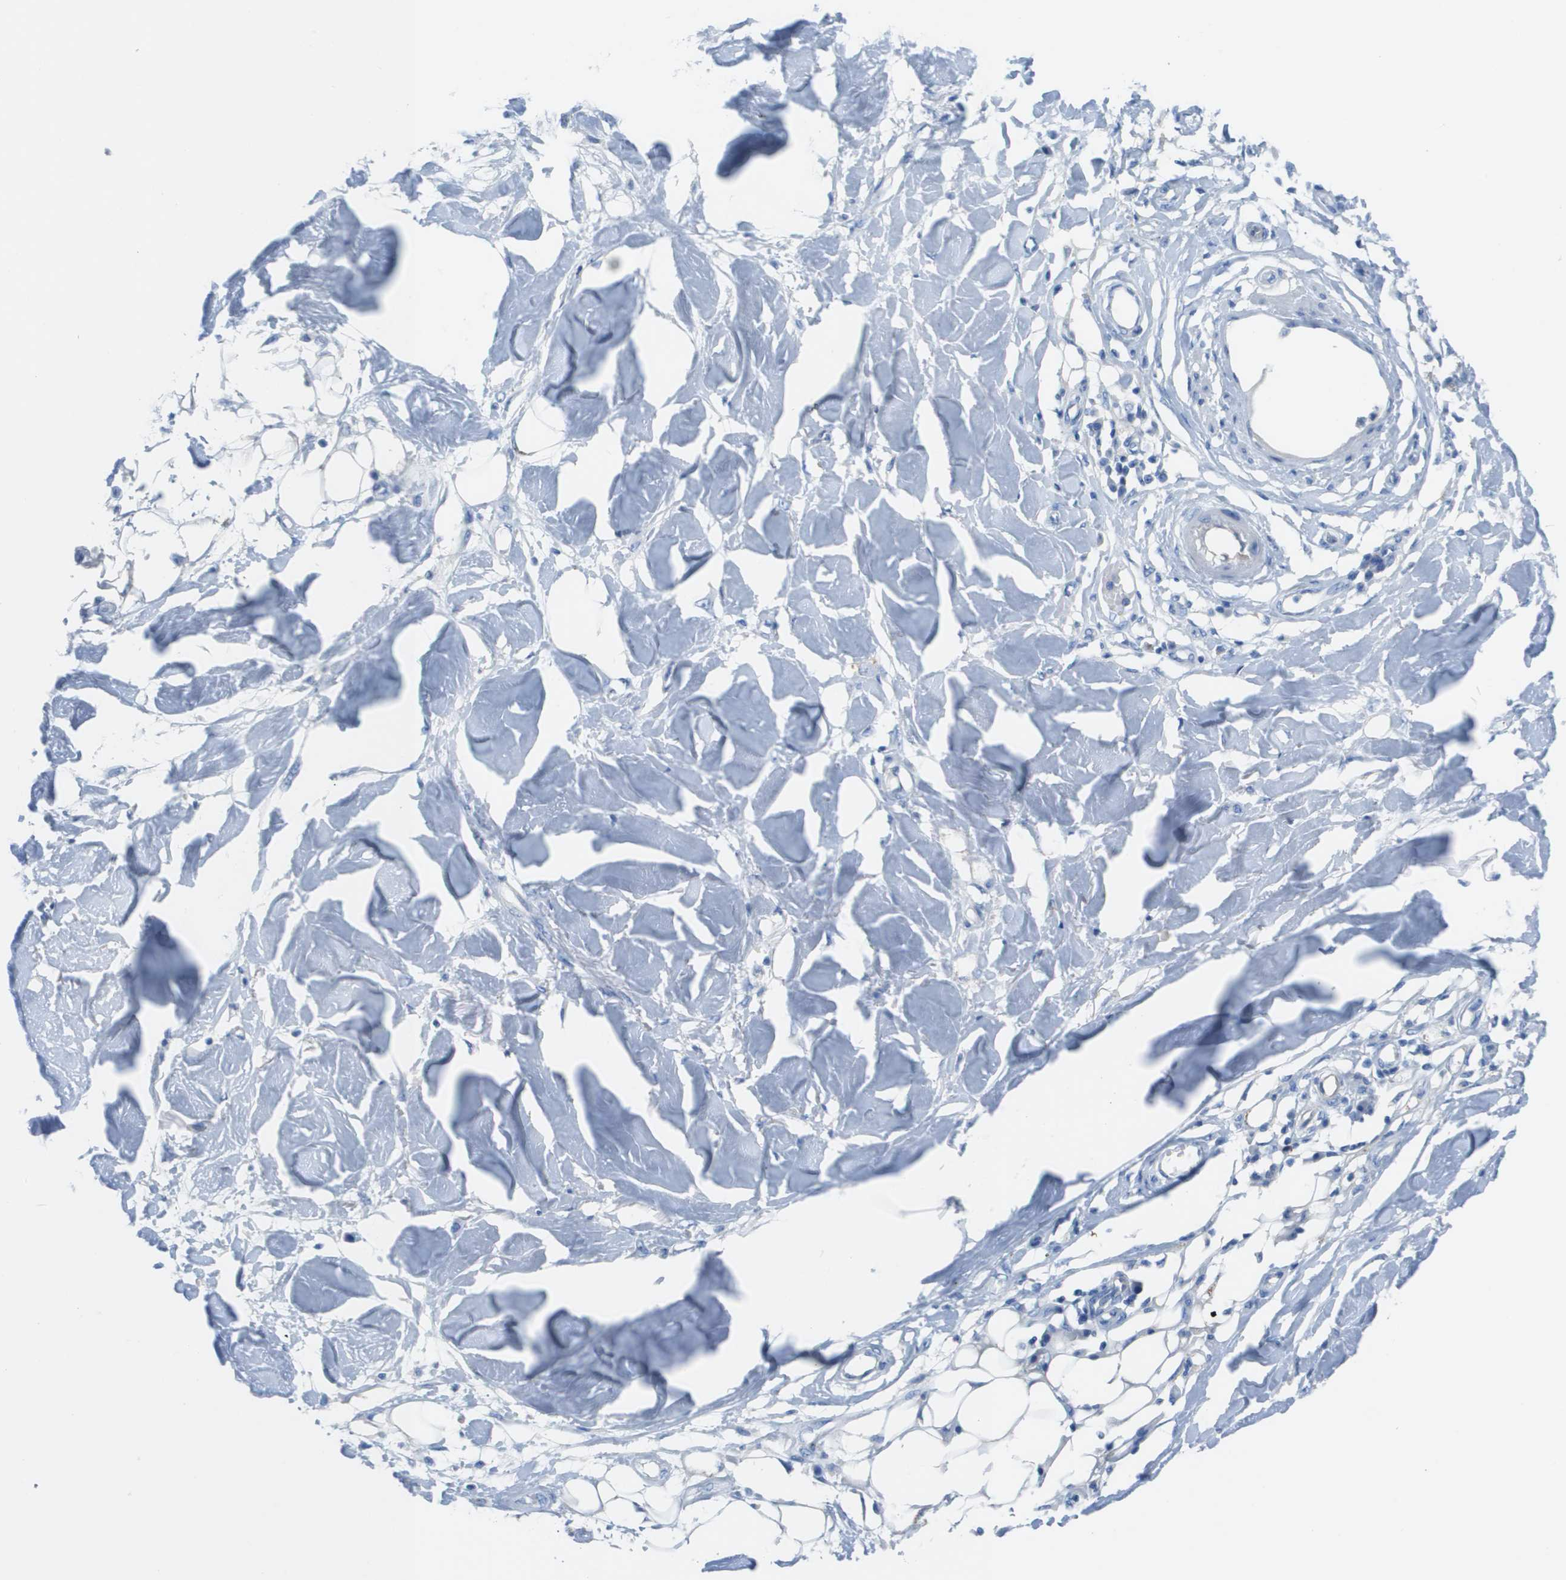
{"staining": {"intensity": "negative", "quantity": "none", "location": "none"}, "tissue": "adipose tissue", "cell_type": "Adipocytes", "image_type": "normal", "snomed": [{"axis": "morphology", "description": "Normal tissue, NOS"}, {"axis": "morphology", "description": "Squamous cell carcinoma, NOS"}, {"axis": "topography", "description": "Skin"}, {"axis": "topography", "description": "Peripheral nerve tissue"}], "caption": "A photomicrograph of human adipose tissue is negative for staining in adipocytes. (DAB immunohistochemistry (IHC) with hematoxylin counter stain).", "gene": "CD46", "patient": {"sex": "male", "age": 83}}